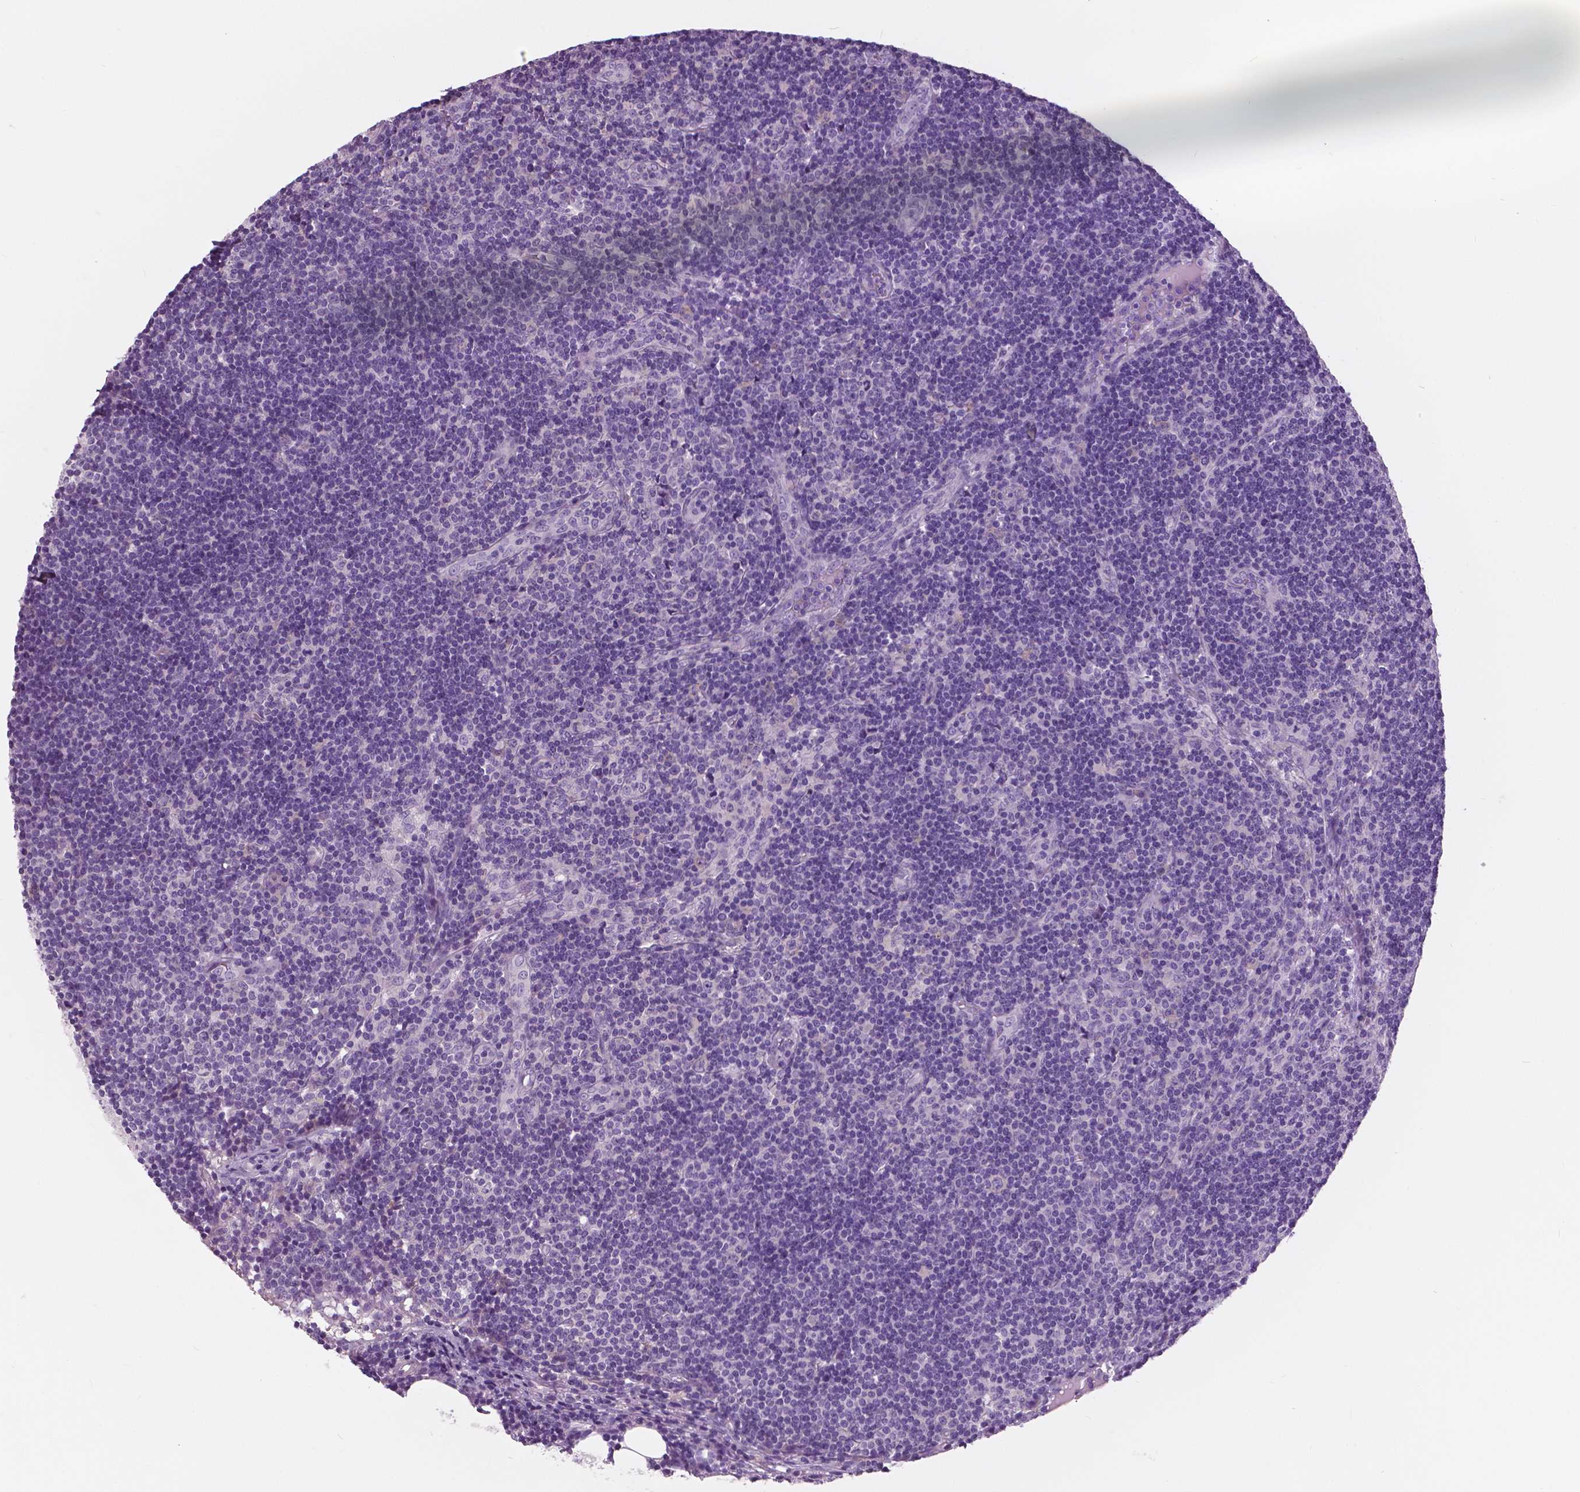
{"staining": {"intensity": "negative", "quantity": "none", "location": "none"}, "tissue": "lymph node", "cell_type": "Germinal center cells", "image_type": "normal", "snomed": [{"axis": "morphology", "description": "Normal tissue, NOS"}, {"axis": "topography", "description": "Lymph node"}], "caption": "Immunohistochemical staining of benign lymph node displays no significant staining in germinal center cells.", "gene": "SERPINI1", "patient": {"sex": "female", "age": 41}}